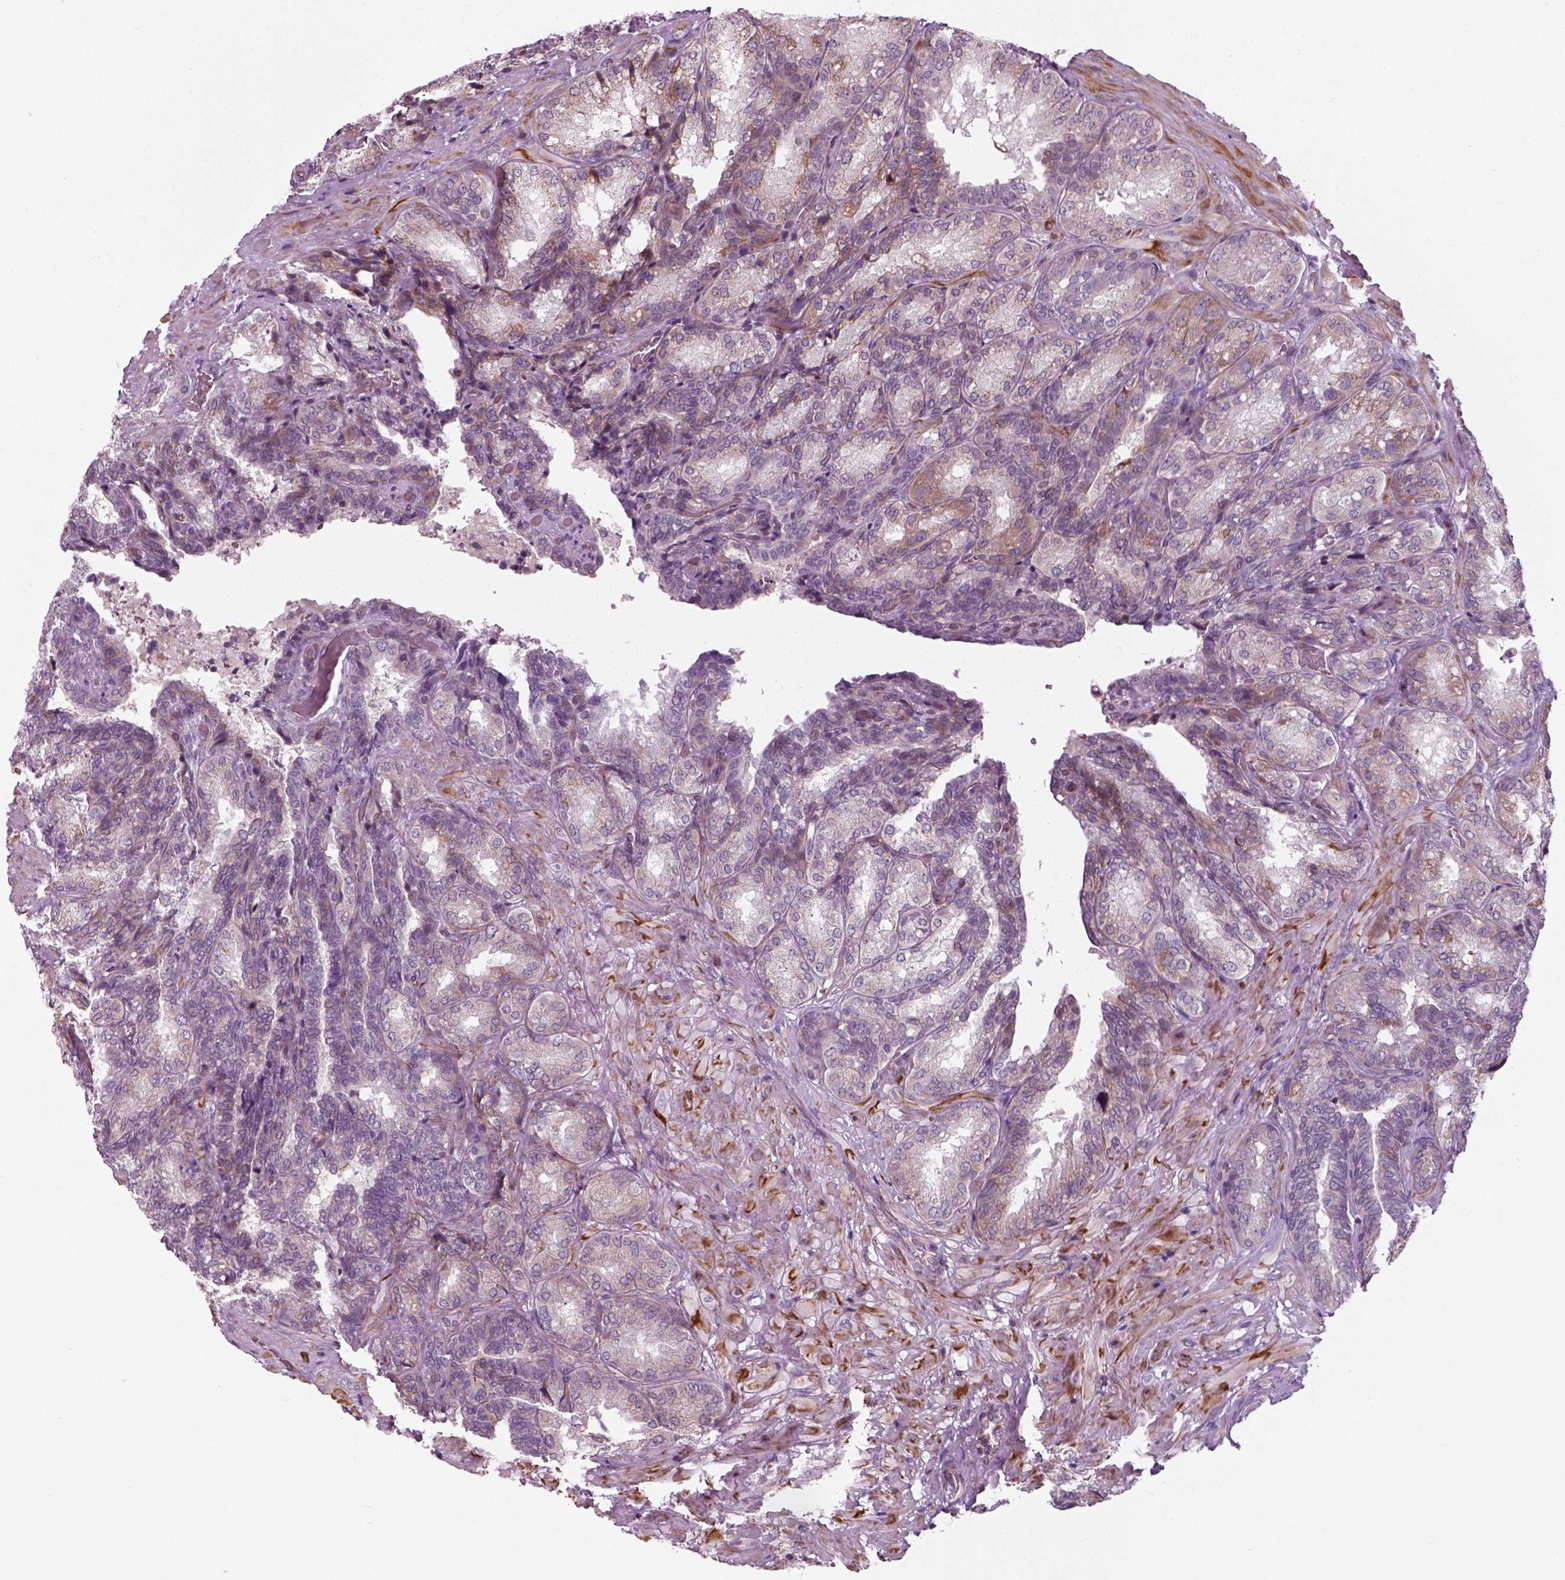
{"staining": {"intensity": "negative", "quantity": "none", "location": "none"}, "tissue": "seminal vesicle", "cell_type": "Glandular cells", "image_type": "normal", "snomed": [{"axis": "morphology", "description": "Normal tissue, NOS"}, {"axis": "topography", "description": "Seminal veicle"}], "caption": "The histopathology image reveals no staining of glandular cells in benign seminal vesicle. (DAB IHC with hematoxylin counter stain).", "gene": "DNASE1L1", "patient": {"sex": "male", "age": 68}}